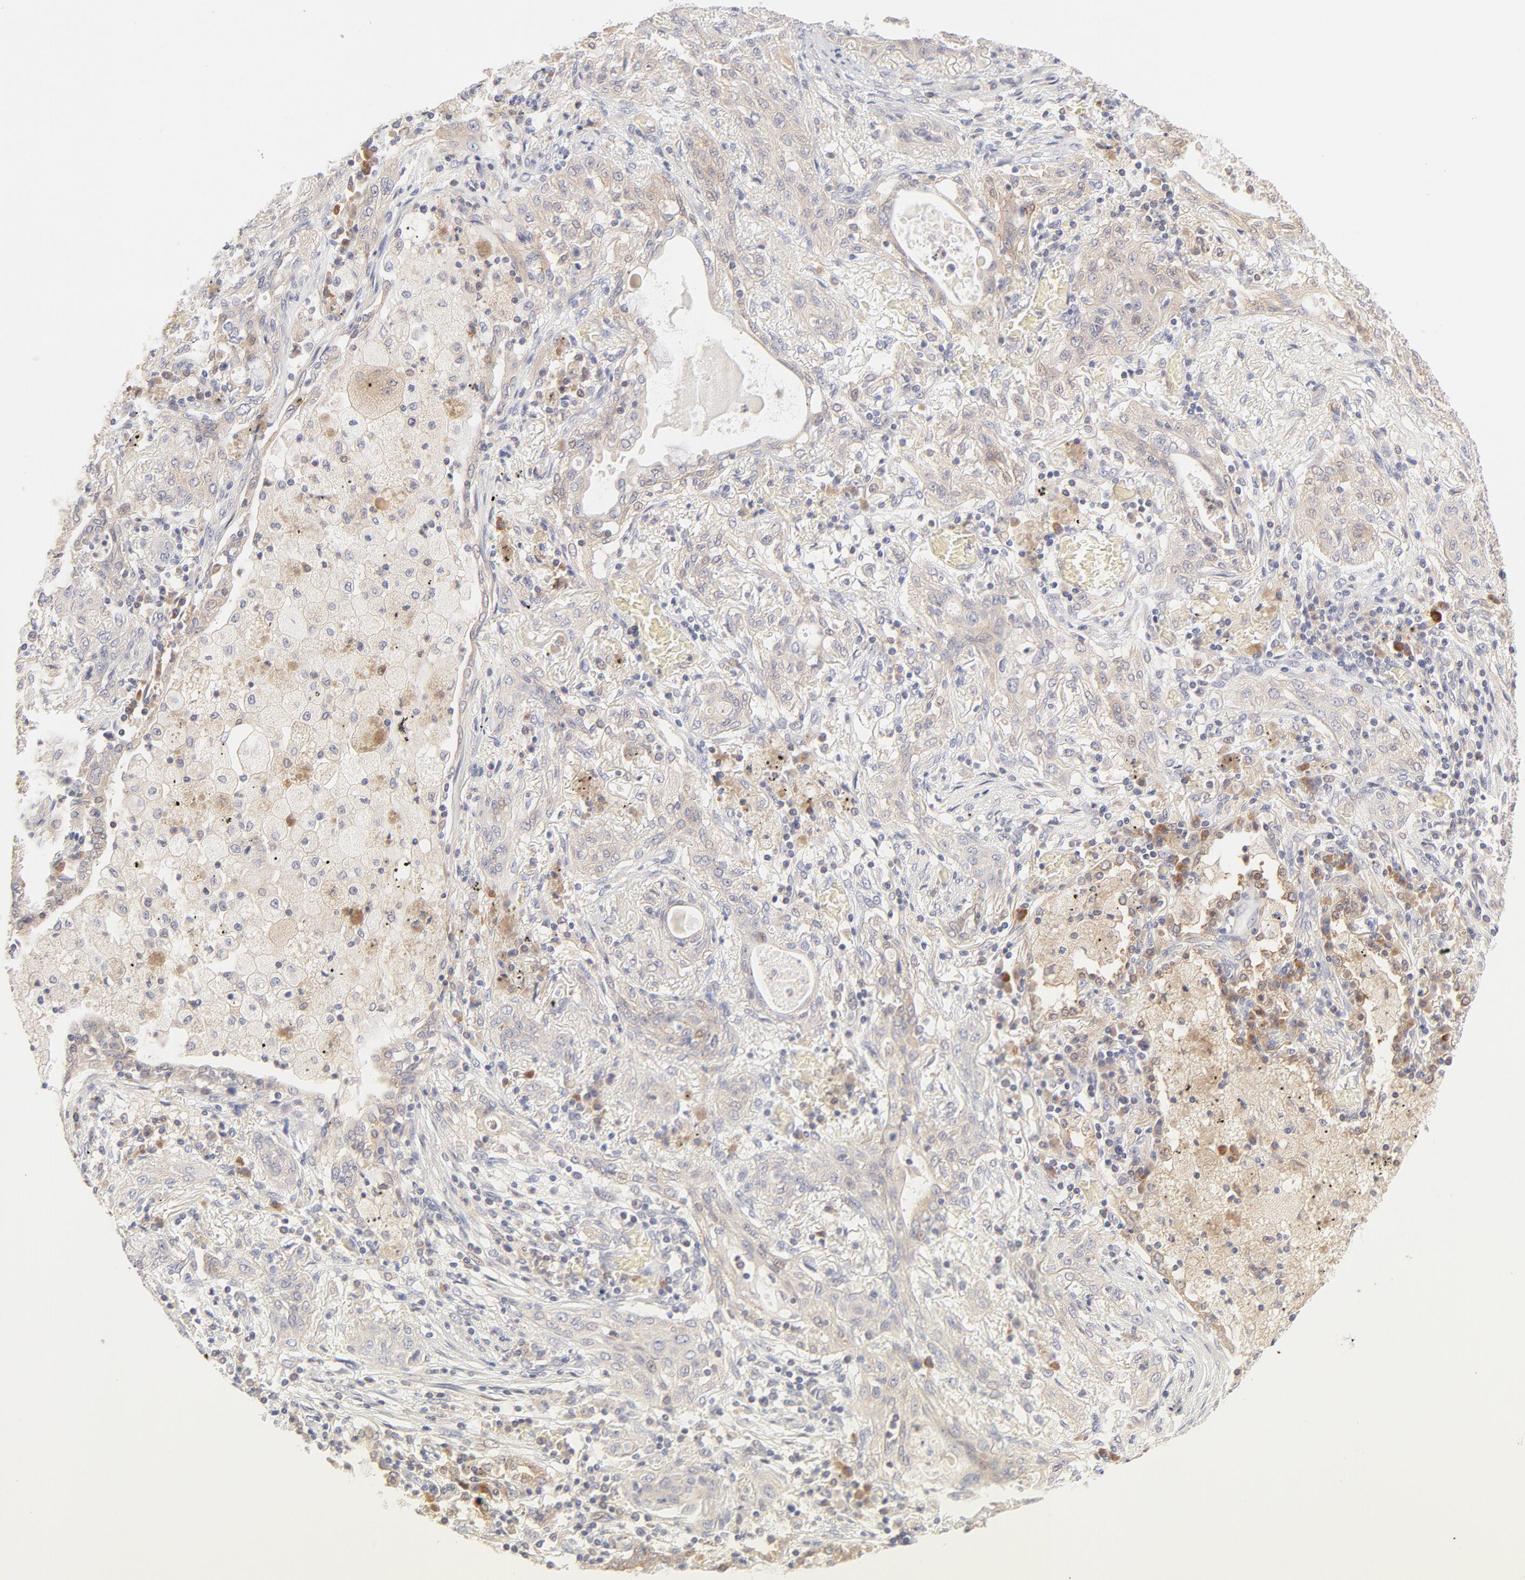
{"staining": {"intensity": "moderate", "quantity": ">75%", "location": "cytoplasmic/membranous"}, "tissue": "lung cancer", "cell_type": "Tumor cells", "image_type": "cancer", "snomed": [{"axis": "morphology", "description": "Squamous cell carcinoma, NOS"}, {"axis": "topography", "description": "Lung"}], "caption": "A high-resolution image shows IHC staining of lung cancer (squamous cell carcinoma), which reveals moderate cytoplasmic/membranous expression in approximately >75% of tumor cells.", "gene": "RPS6KA1", "patient": {"sex": "female", "age": 47}}